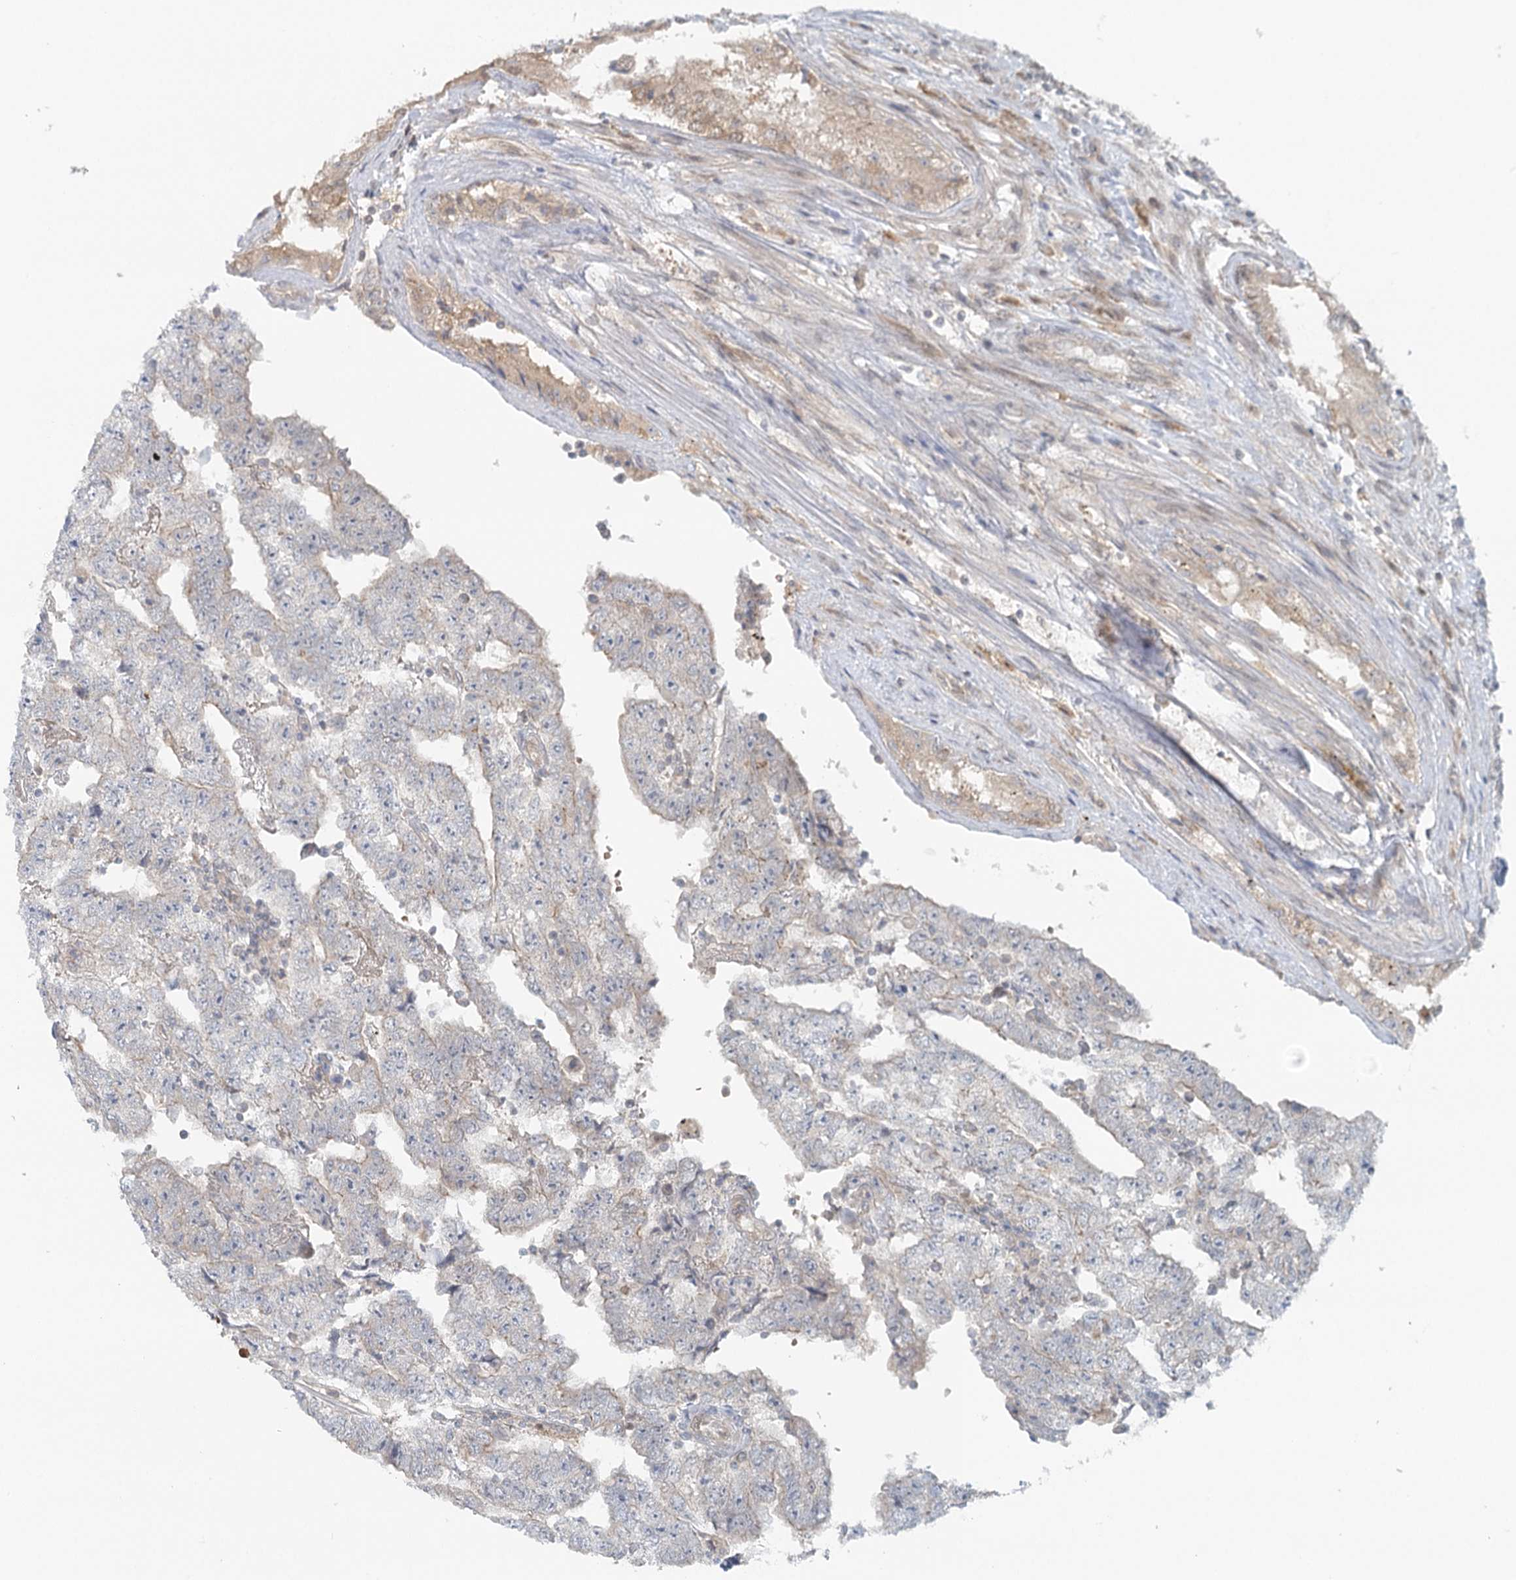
{"staining": {"intensity": "negative", "quantity": "none", "location": "none"}, "tissue": "testis cancer", "cell_type": "Tumor cells", "image_type": "cancer", "snomed": [{"axis": "morphology", "description": "Carcinoma, Embryonal, NOS"}, {"axis": "topography", "description": "Testis"}], "caption": "This is an immunohistochemistry (IHC) photomicrograph of human testis embryonal carcinoma. There is no positivity in tumor cells.", "gene": "GBE1", "patient": {"sex": "male", "age": 25}}